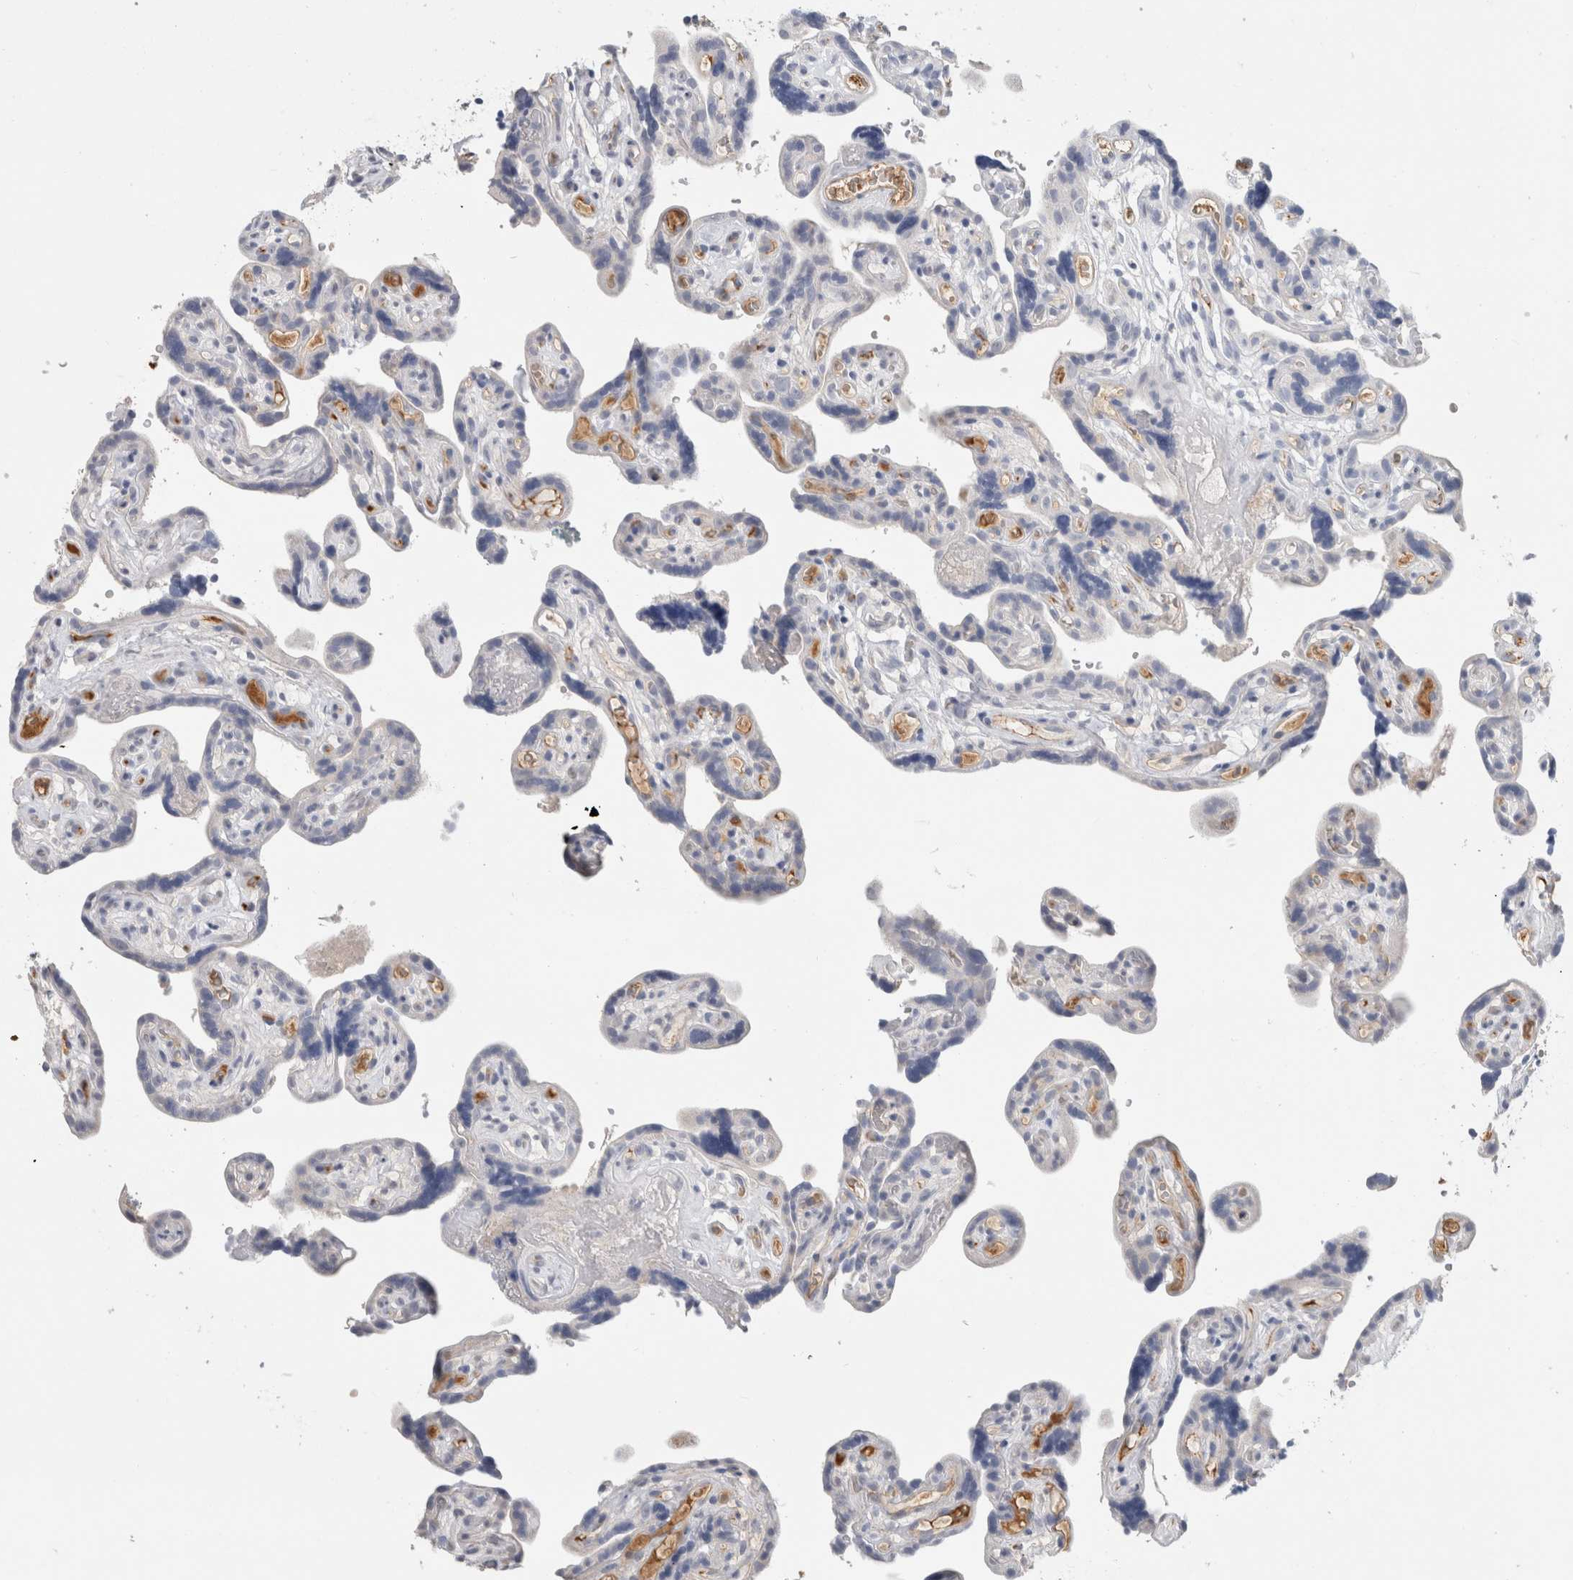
{"staining": {"intensity": "negative", "quantity": "none", "location": "none"}, "tissue": "placenta", "cell_type": "Decidual cells", "image_type": "normal", "snomed": [{"axis": "morphology", "description": "Normal tissue, NOS"}, {"axis": "topography", "description": "Placenta"}], "caption": "Histopathology image shows no significant protein staining in decidual cells of unremarkable placenta. (DAB (3,3'-diaminobenzidine) IHC visualized using brightfield microscopy, high magnification).", "gene": "SCGB1A1", "patient": {"sex": "female", "age": 30}}